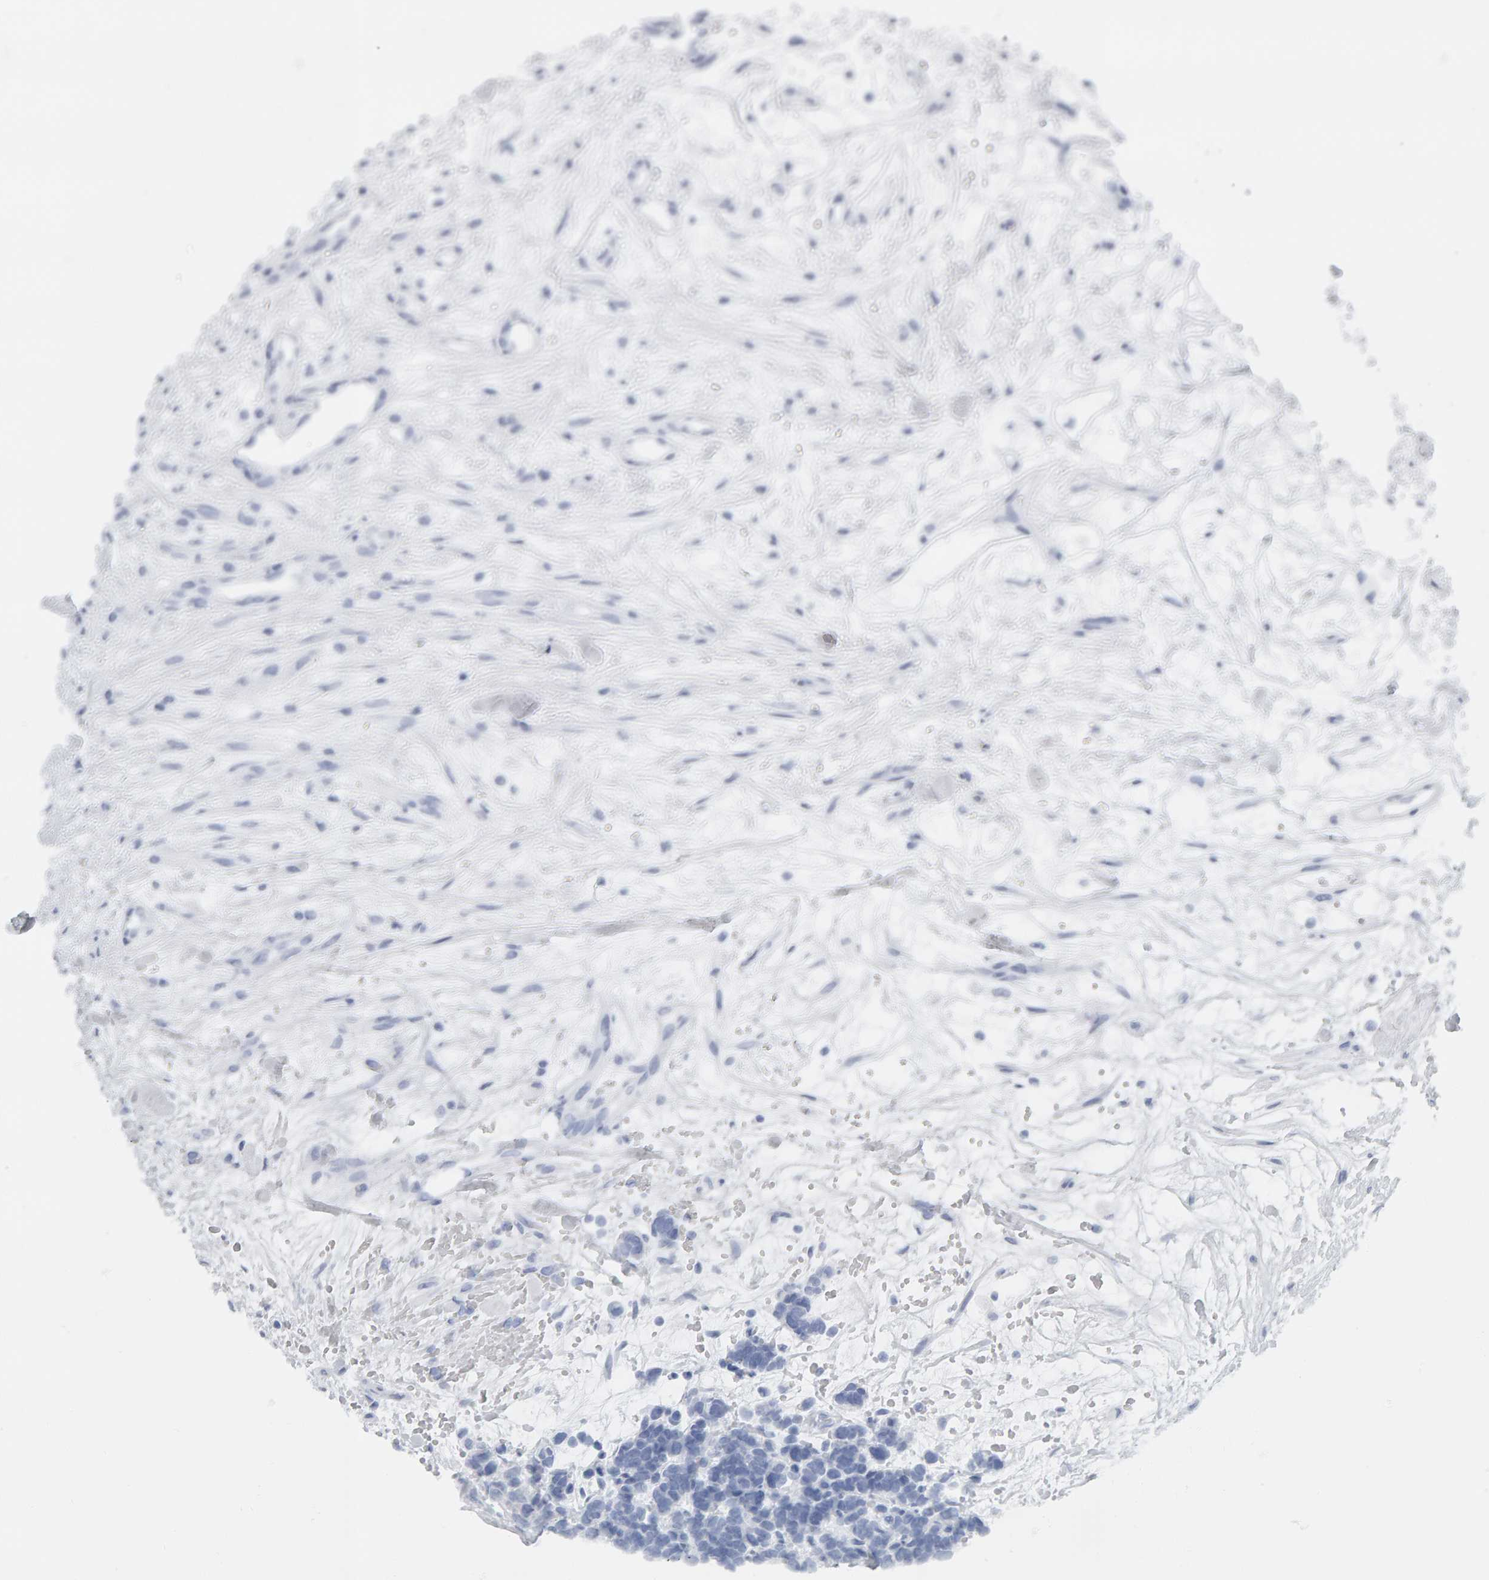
{"staining": {"intensity": "negative", "quantity": "none", "location": "none"}, "tissue": "carcinoid", "cell_type": "Tumor cells", "image_type": "cancer", "snomed": [{"axis": "morphology", "description": "Carcinoma, NOS"}, {"axis": "morphology", "description": "Carcinoid, malignant, NOS"}, {"axis": "topography", "description": "Urinary bladder"}], "caption": "IHC of human carcinoid (malignant) displays no staining in tumor cells. (DAB immunohistochemistry (IHC) visualized using brightfield microscopy, high magnification).", "gene": "SPACA3", "patient": {"sex": "male", "age": 57}}